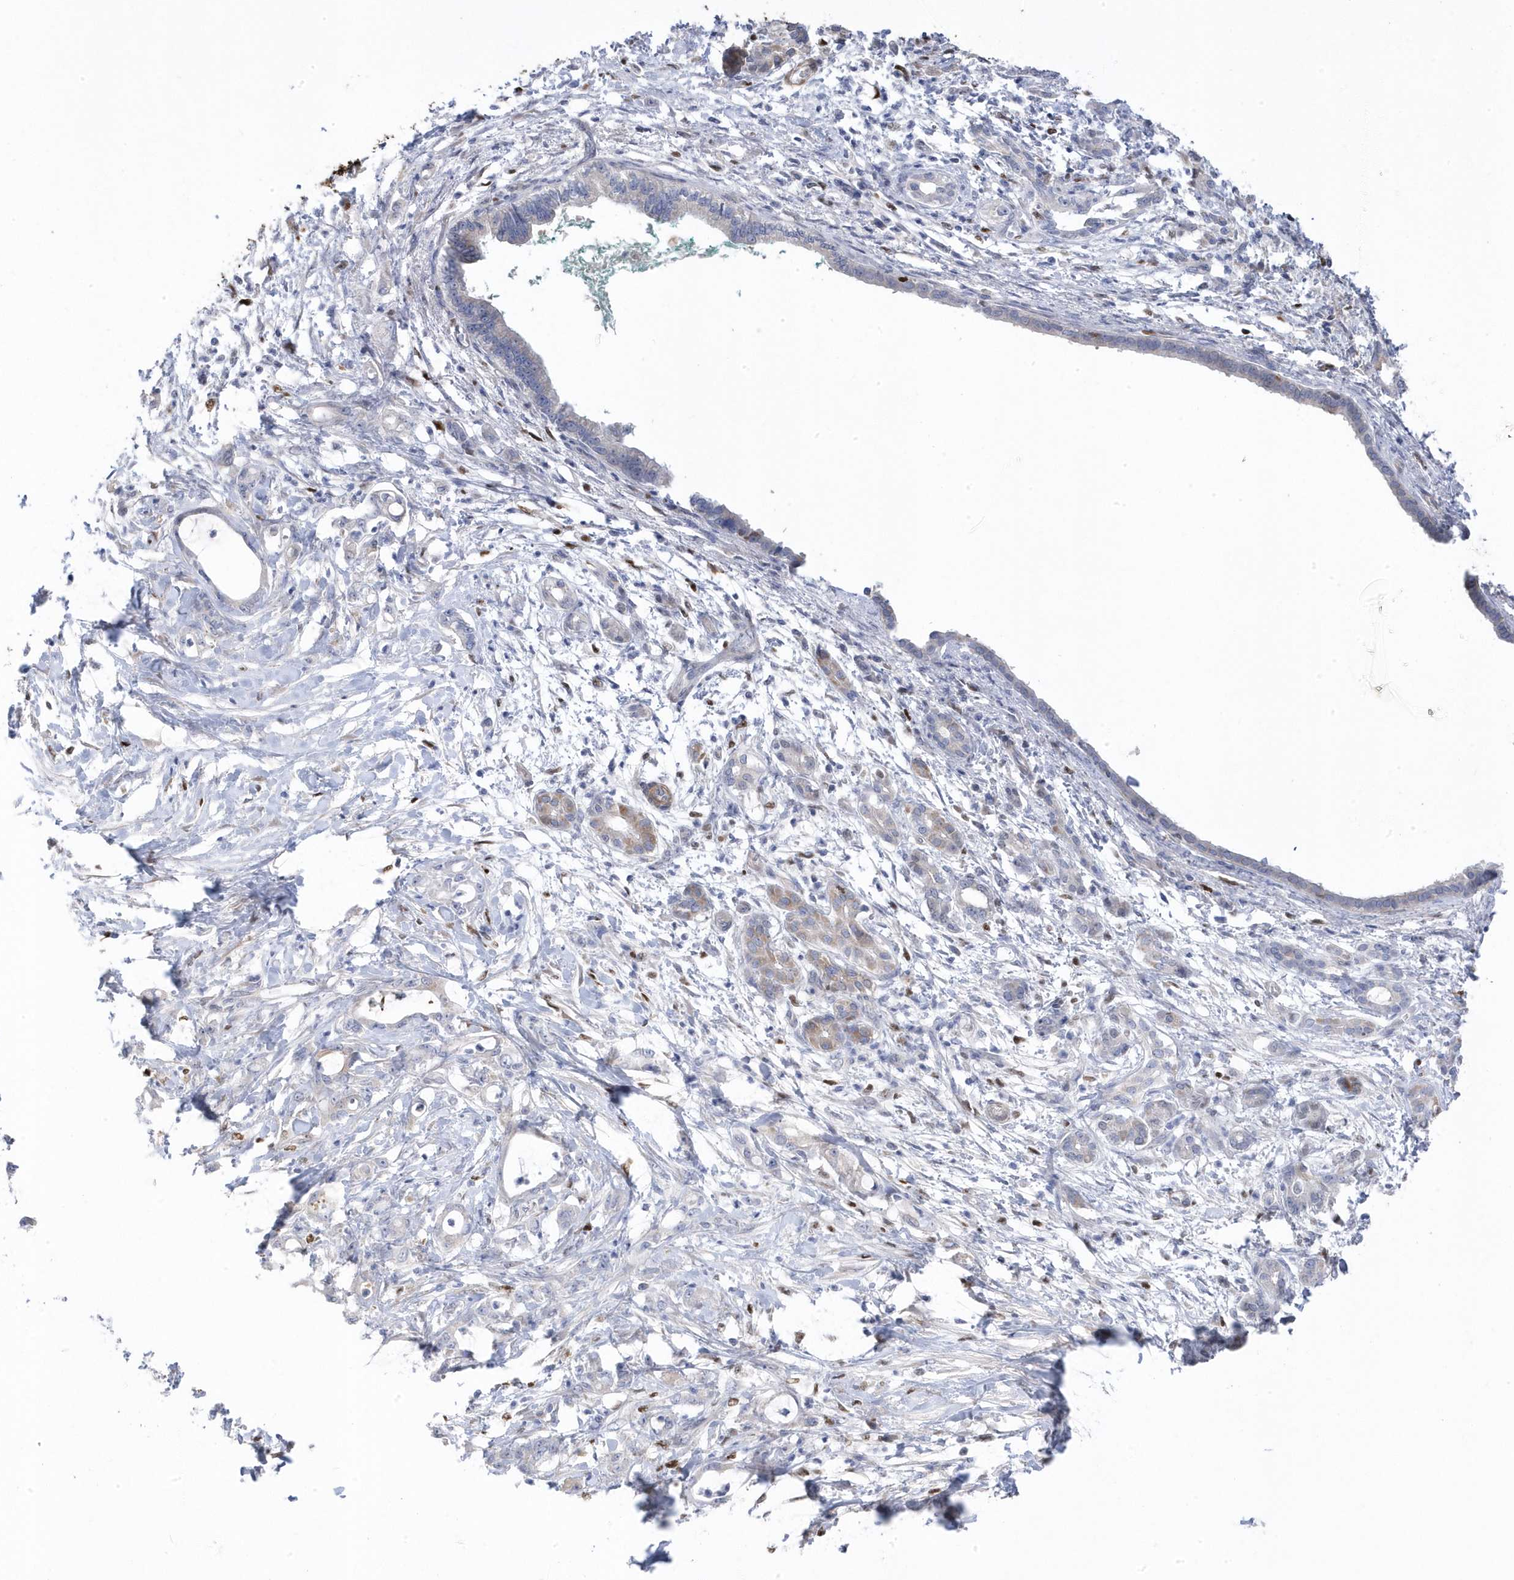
{"staining": {"intensity": "negative", "quantity": "none", "location": "none"}, "tissue": "pancreatic cancer", "cell_type": "Tumor cells", "image_type": "cancer", "snomed": [{"axis": "morphology", "description": "Adenocarcinoma, NOS"}, {"axis": "topography", "description": "Pancreas"}], "caption": "Immunohistochemistry of human pancreatic cancer exhibits no positivity in tumor cells.", "gene": "GTPBP6", "patient": {"sex": "female", "age": 55}}